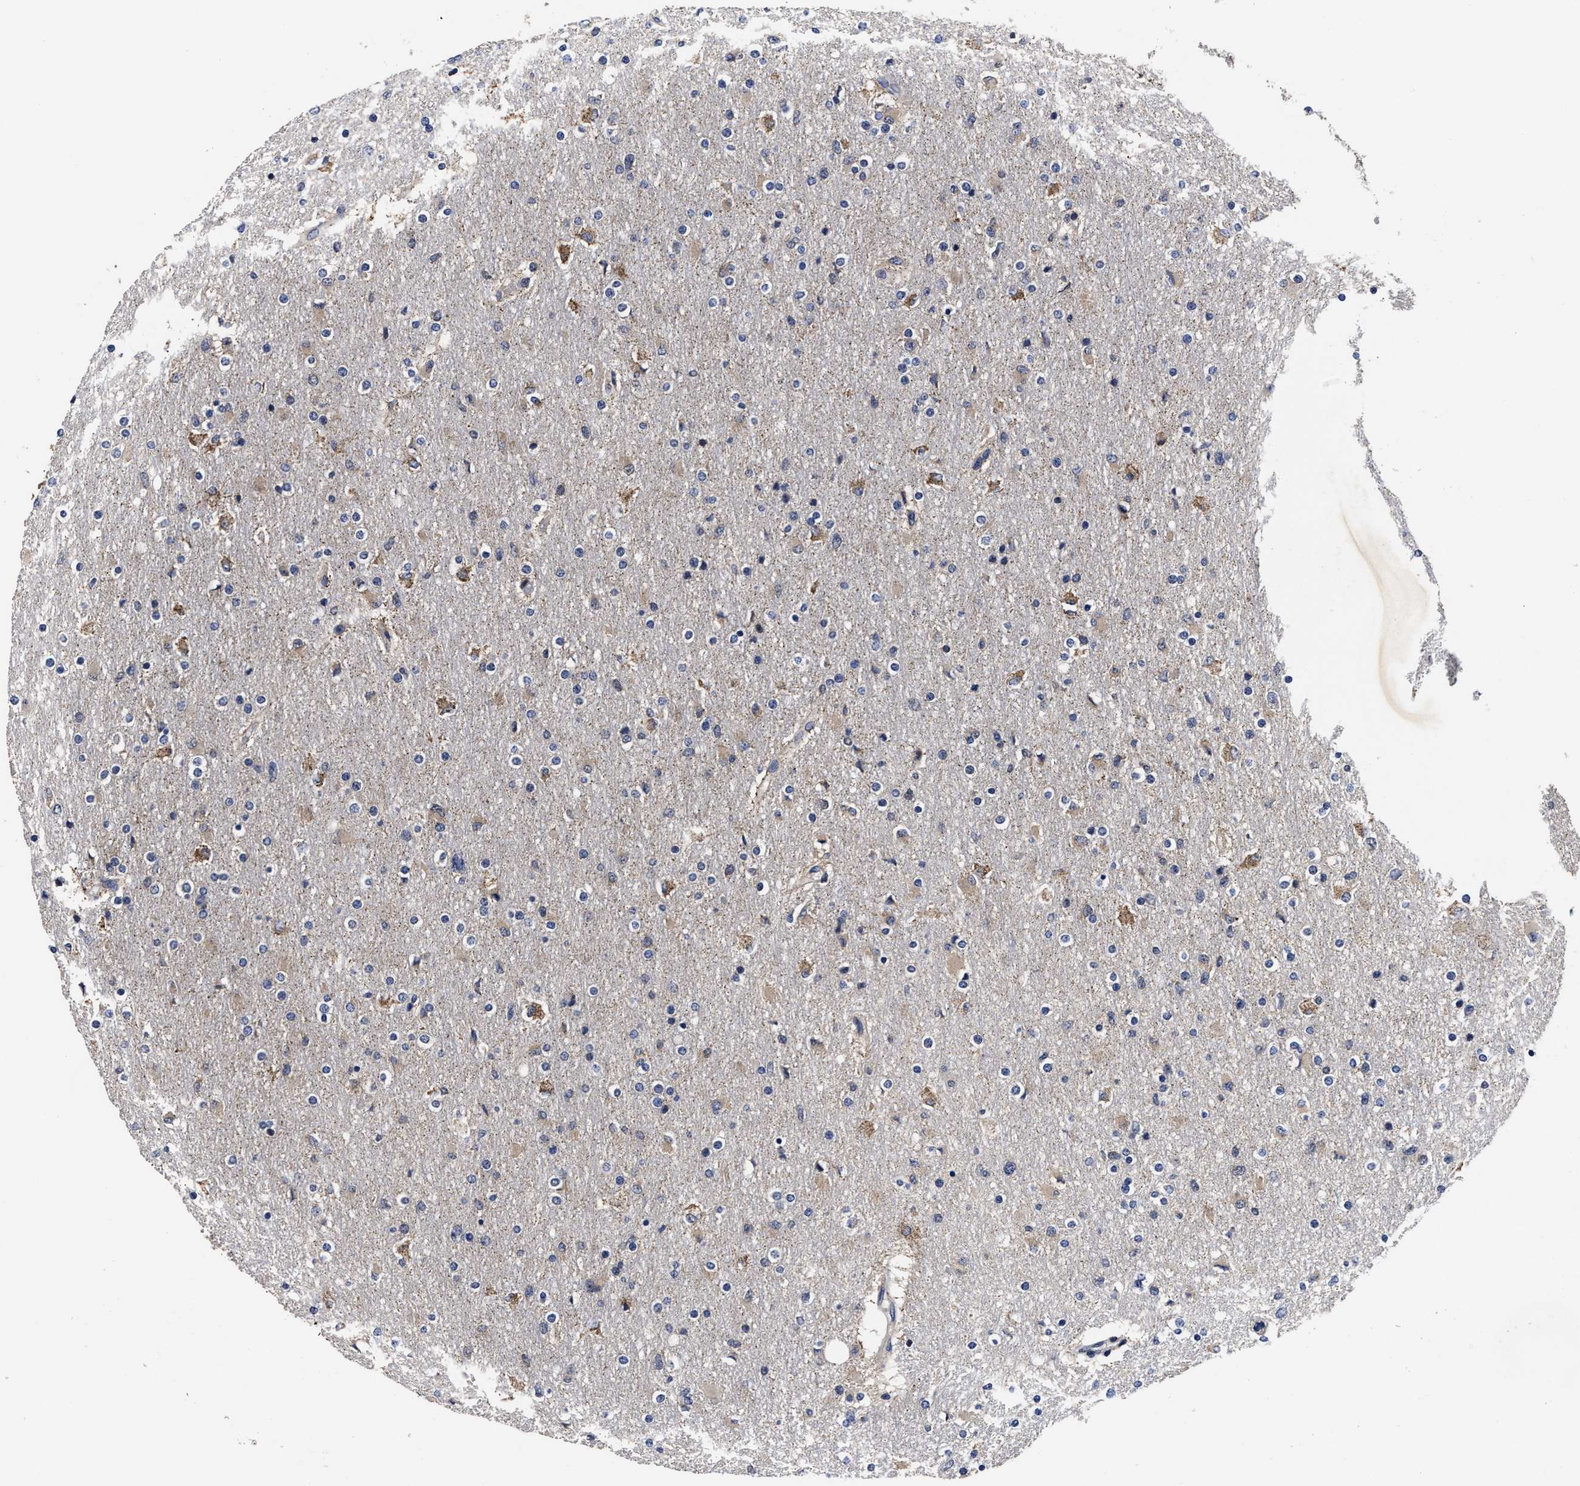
{"staining": {"intensity": "moderate", "quantity": "<25%", "location": "cytoplasmic/membranous"}, "tissue": "glioma", "cell_type": "Tumor cells", "image_type": "cancer", "snomed": [{"axis": "morphology", "description": "Glioma, malignant, High grade"}, {"axis": "topography", "description": "Cerebral cortex"}], "caption": "The photomicrograph demonstrates a brown stain indicating the presence of a protein in the cytoplasmic/membranous of tumor cells in glioma. Using DAB (brown) and hematoxylin (blue) stains, captured at high magnification using brightfield microscopy.", "gene": "SOCS5", "patient": {"sex": "female", "age": 36}}